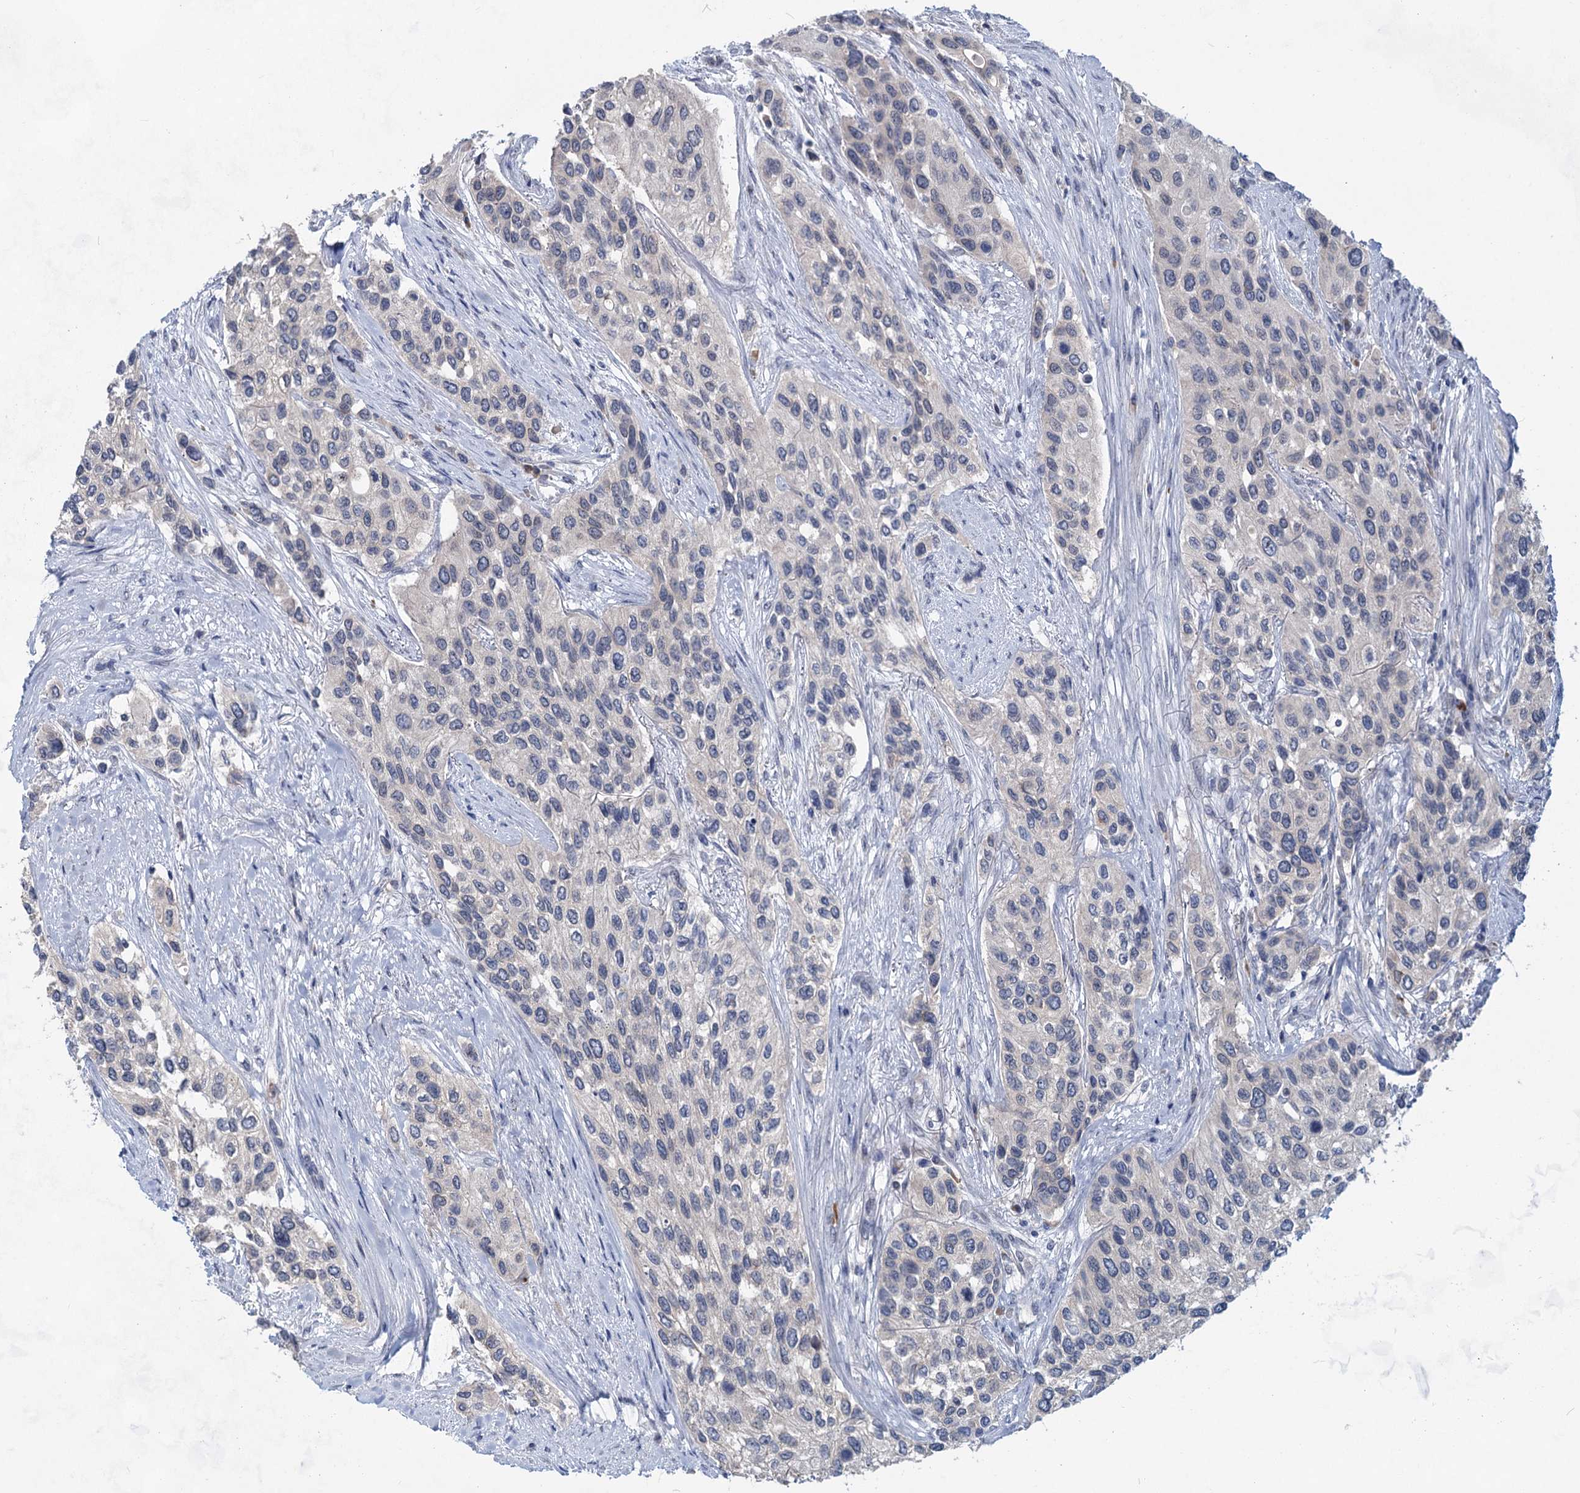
{"staining": {"intensity": "negative", "quantity": "none", "location": "none"}, "tissue": "urothelial cancer", "cell_type": "Tumor cells", "image_type": "cancer", "snomed": [{"axis": "morphology", "description": "Normal tissue, NOS"}, {"axis": "morphology", "description": "Urothelial carcinoma, High grade"}, {"axis": "topography", "description": "Vascular tissue"}, {"axis": "topography", "description": "Urinary bladder"}], "caption": "This is an IHC histopathology image of high-grade urothelial carcinoma. There is no staining in tumor cells.", "gene": "TTC17", "patient": {"sex": "female", "age": 56}}